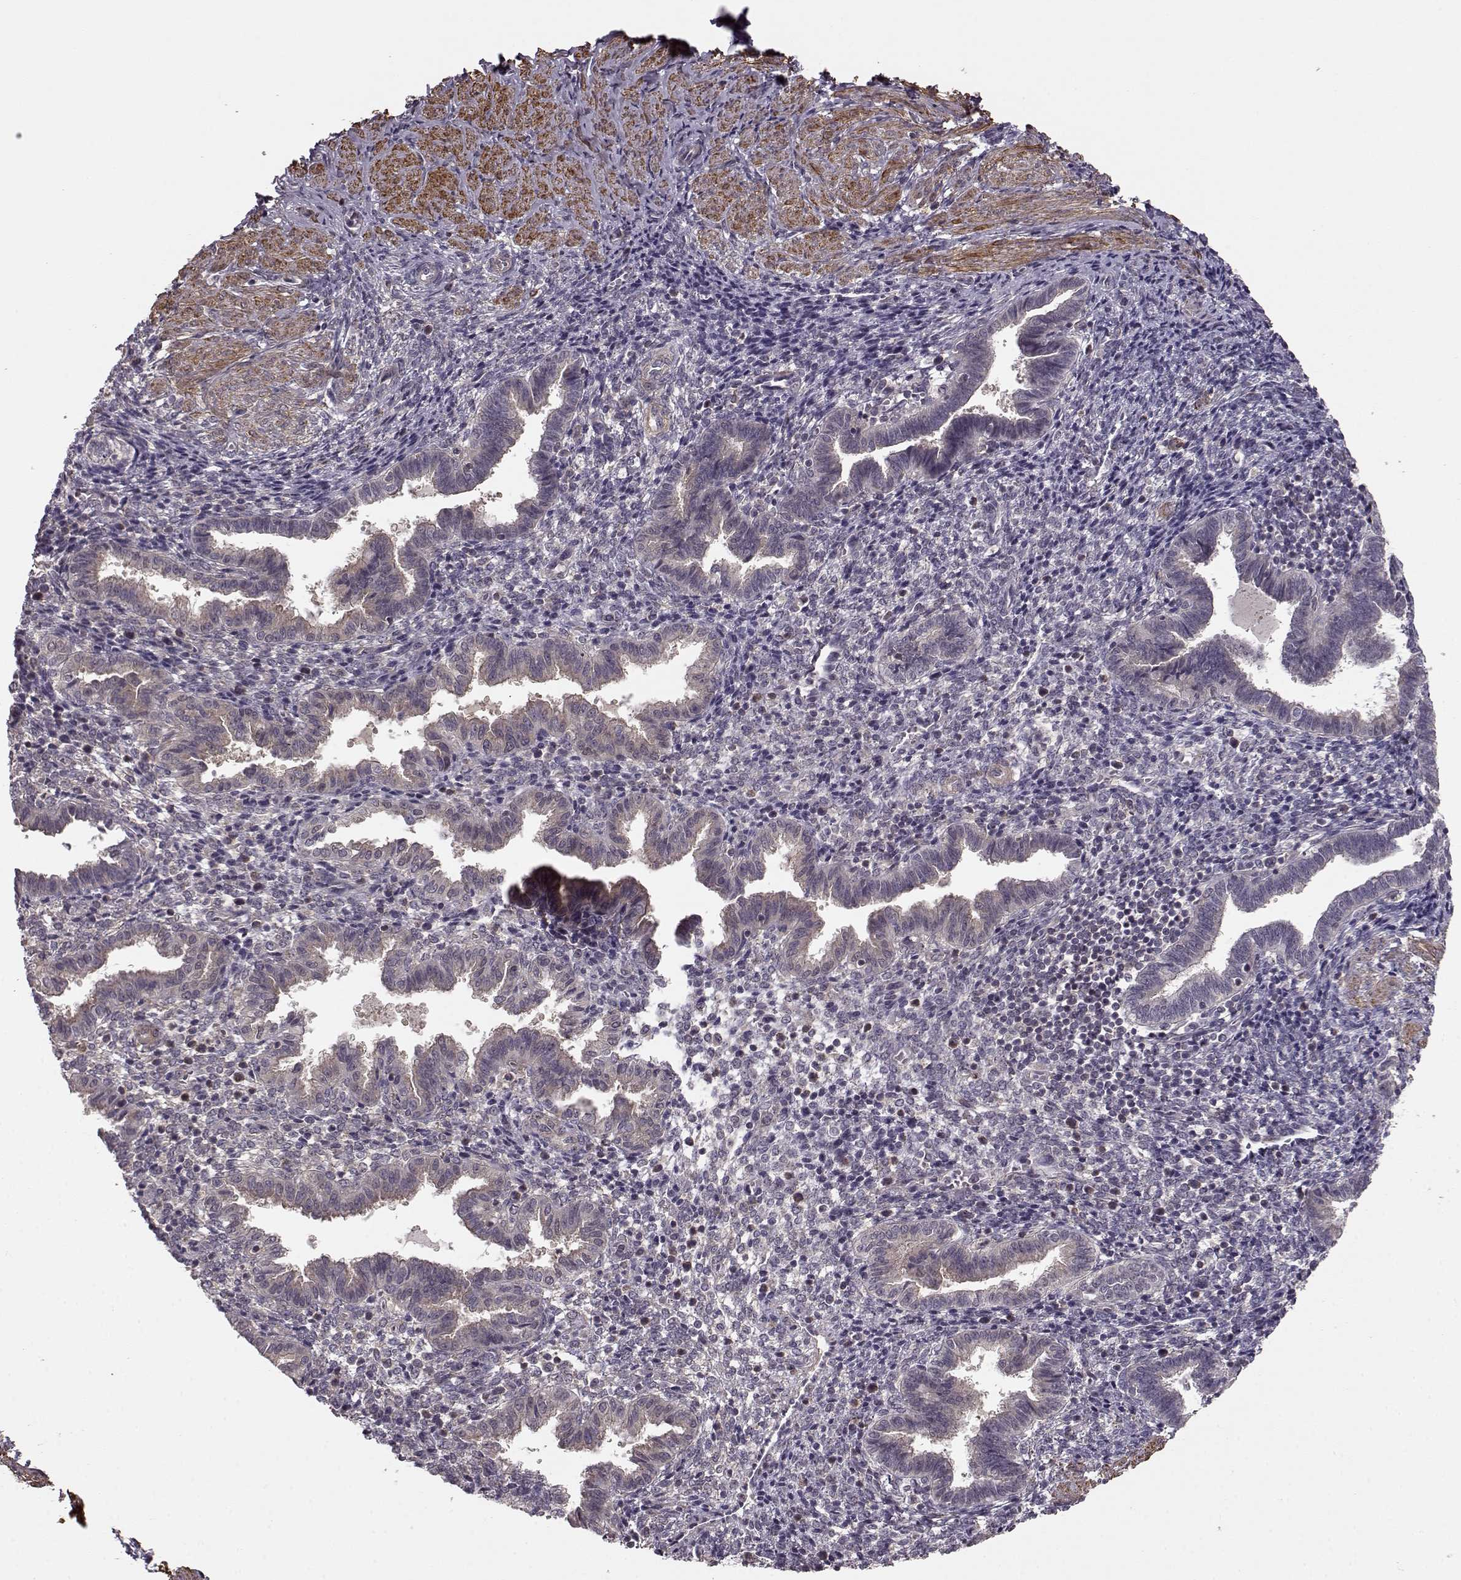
{"staining": {"intensity": "negative", "quantity": "none", "location": "none"}, "tissue": "endometrium", "cell_type": "Cells in endometrial stroma", "image_type": "normal", "snomed": [{"axis": "morphology", "description": "Normal tissue, NOS"}, {"axis": "topography", "description": "Endometrium"}], "caption": "IHC of unremarkable endometrium displays no staining in cells in endometrial stroma.", "gene": "SLAIN2", "patient": {"sex": "female", "age": 37}}